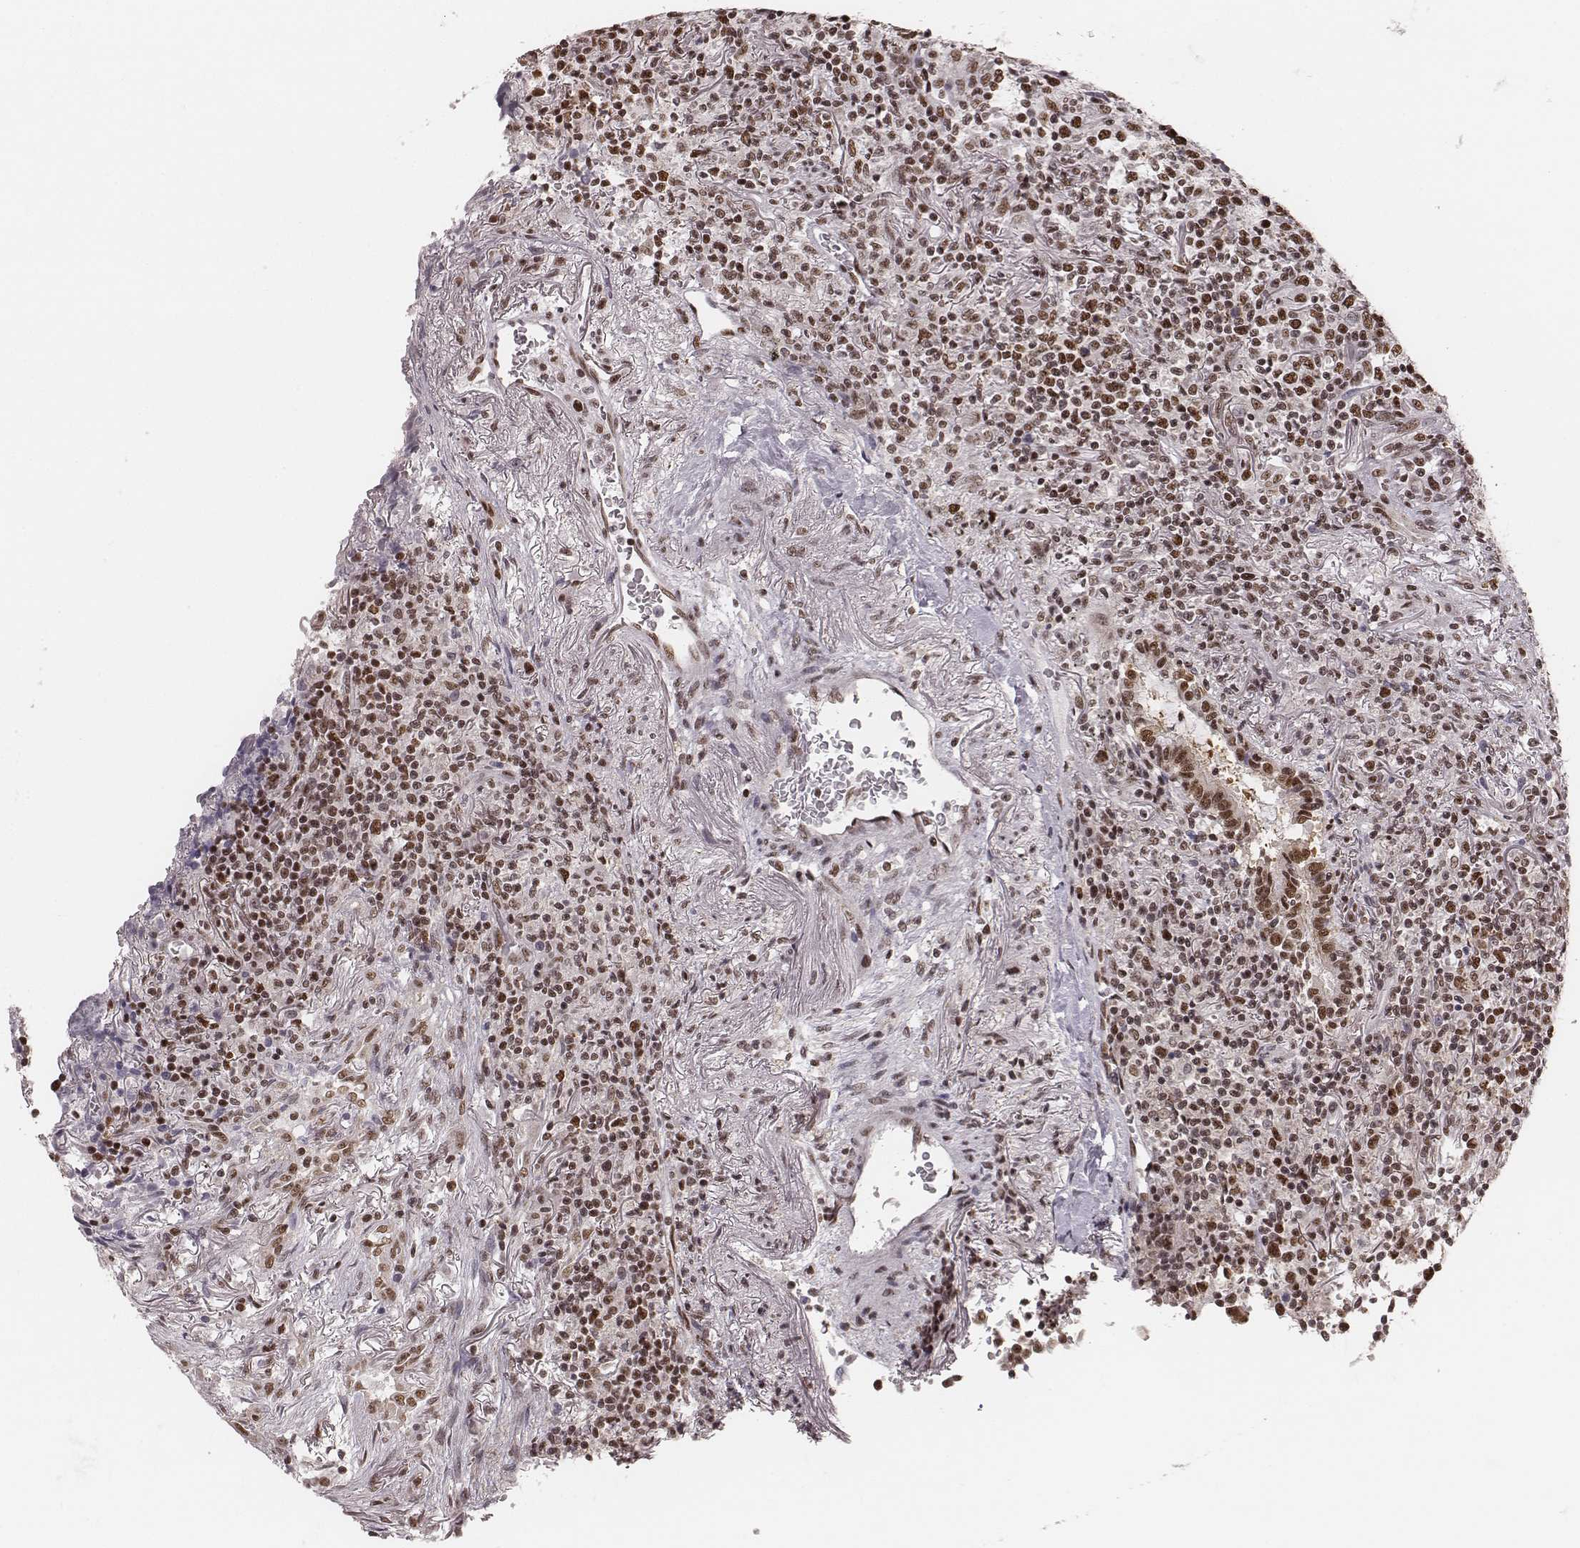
{"staining": {"intensity": "strong", "quantity": ">75%", "location": "nuclear"}, "tissue": "lymphoma", "cell_type": "Tumor cells", "image_type": "cancer", "snomed": [{"axis": "morphology", "description": "Malignant lymphoma, non-Hodgkin's type, High grade"}, {"axis": "topography", "description": "Lung"}], "caption": "A brown stain highlights strong nuclear positivity of a protein in human malignant lymphoma, non-Hodgkin's type (high-grade) tumor cells.", "gene": "LUC7L", "patient": {"sex": "male", "age": 79}}